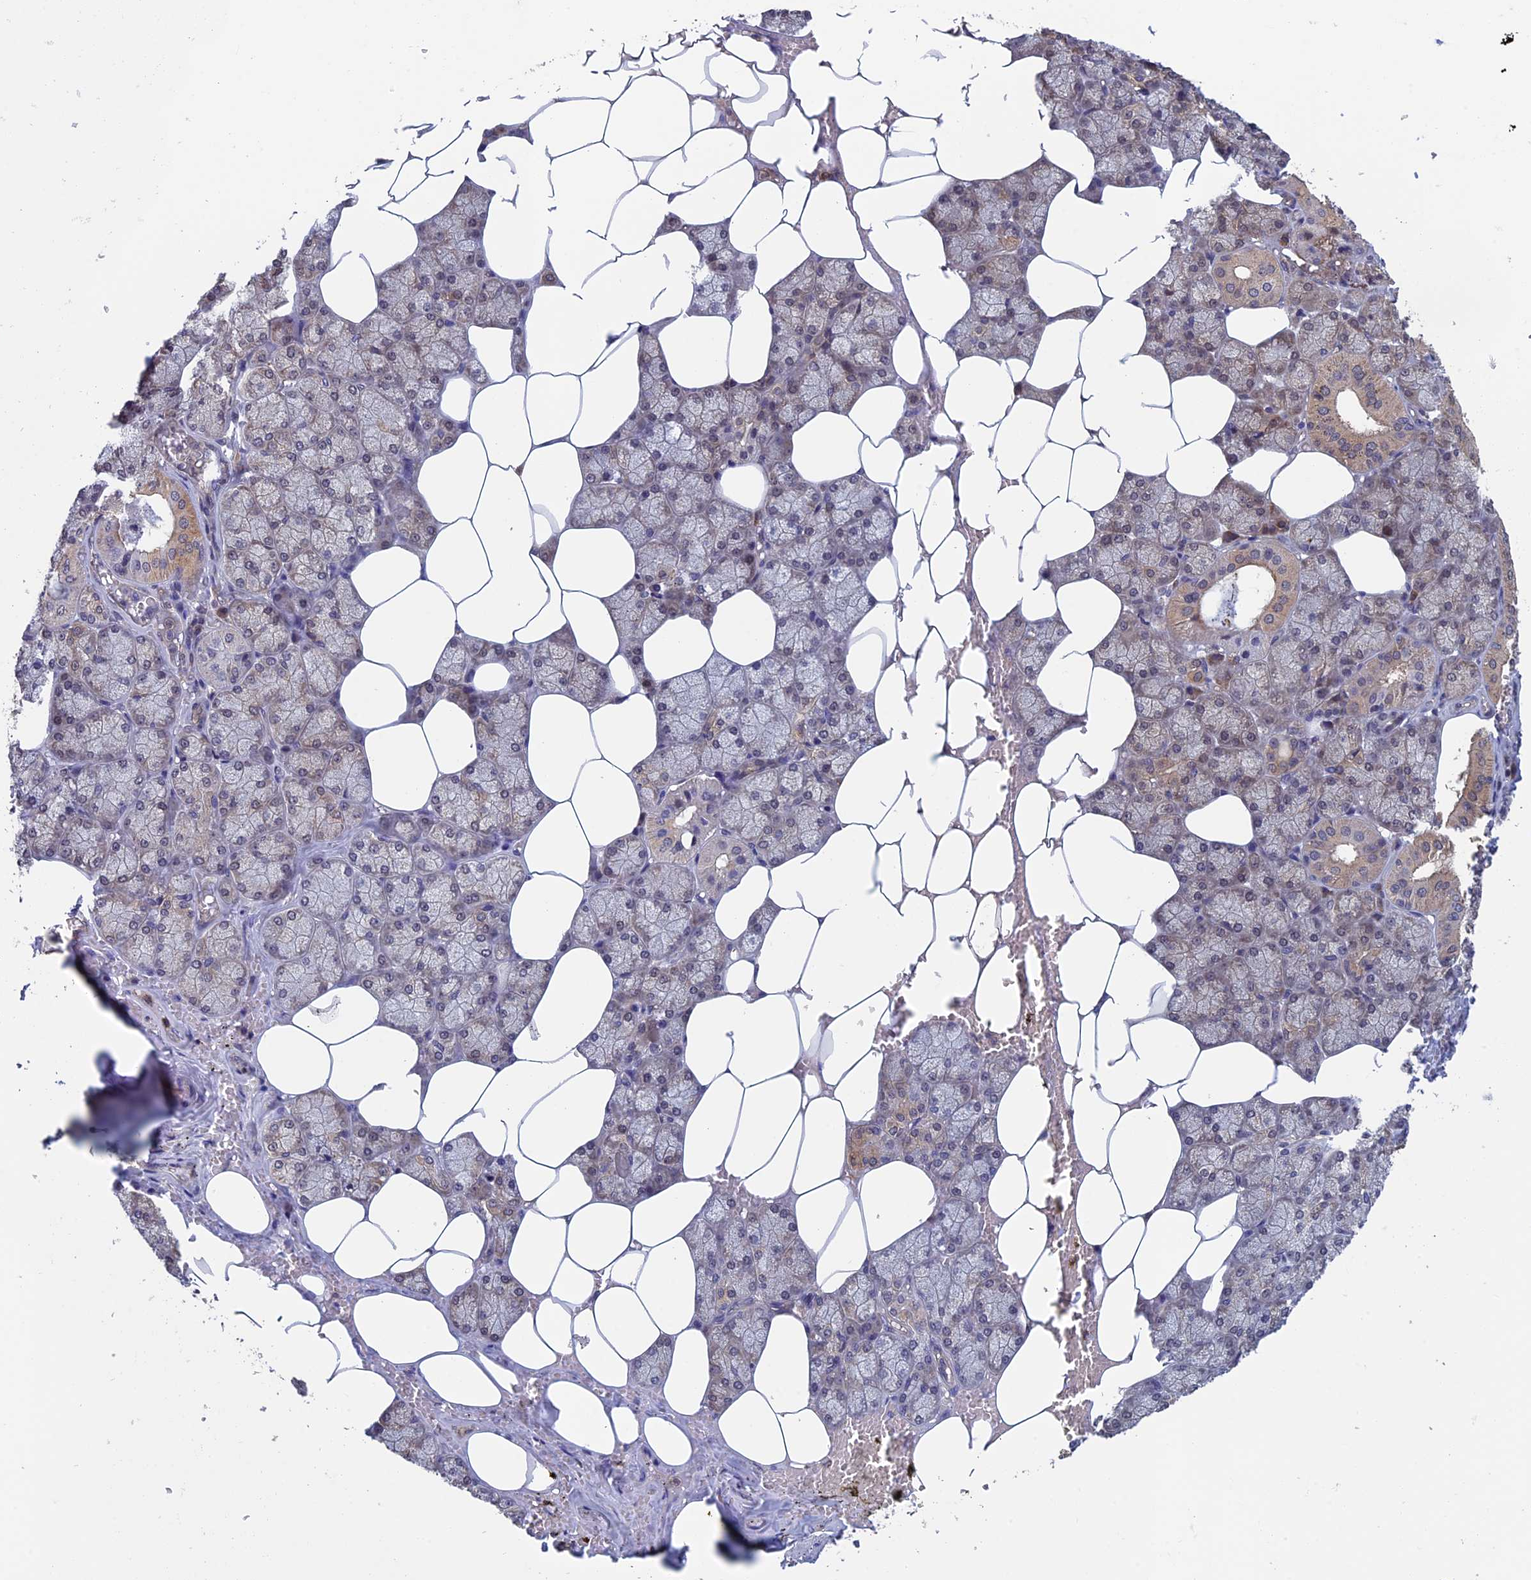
{"staining": {"intensity": "moderate", "quantity": "<25%", "location": "cytoplasmic/membranous"}, "tissue": "salivary gland", "cell_type": "Glandular cells", "image_type": "normal", "snomed": [{"axis": "morphology", "description": "Normal tissue, NOS"}, {"axis": "topography", "description": "Salivary gland"}], "caption": "Immunohistochemical staining of unremarkable salivary gland demonstrates moderate cytoplasmic/membranous protein expression in about <25% of glandular cells.", "gene": "LCMT1", "patient": {"sex": "male", "age": 62}}